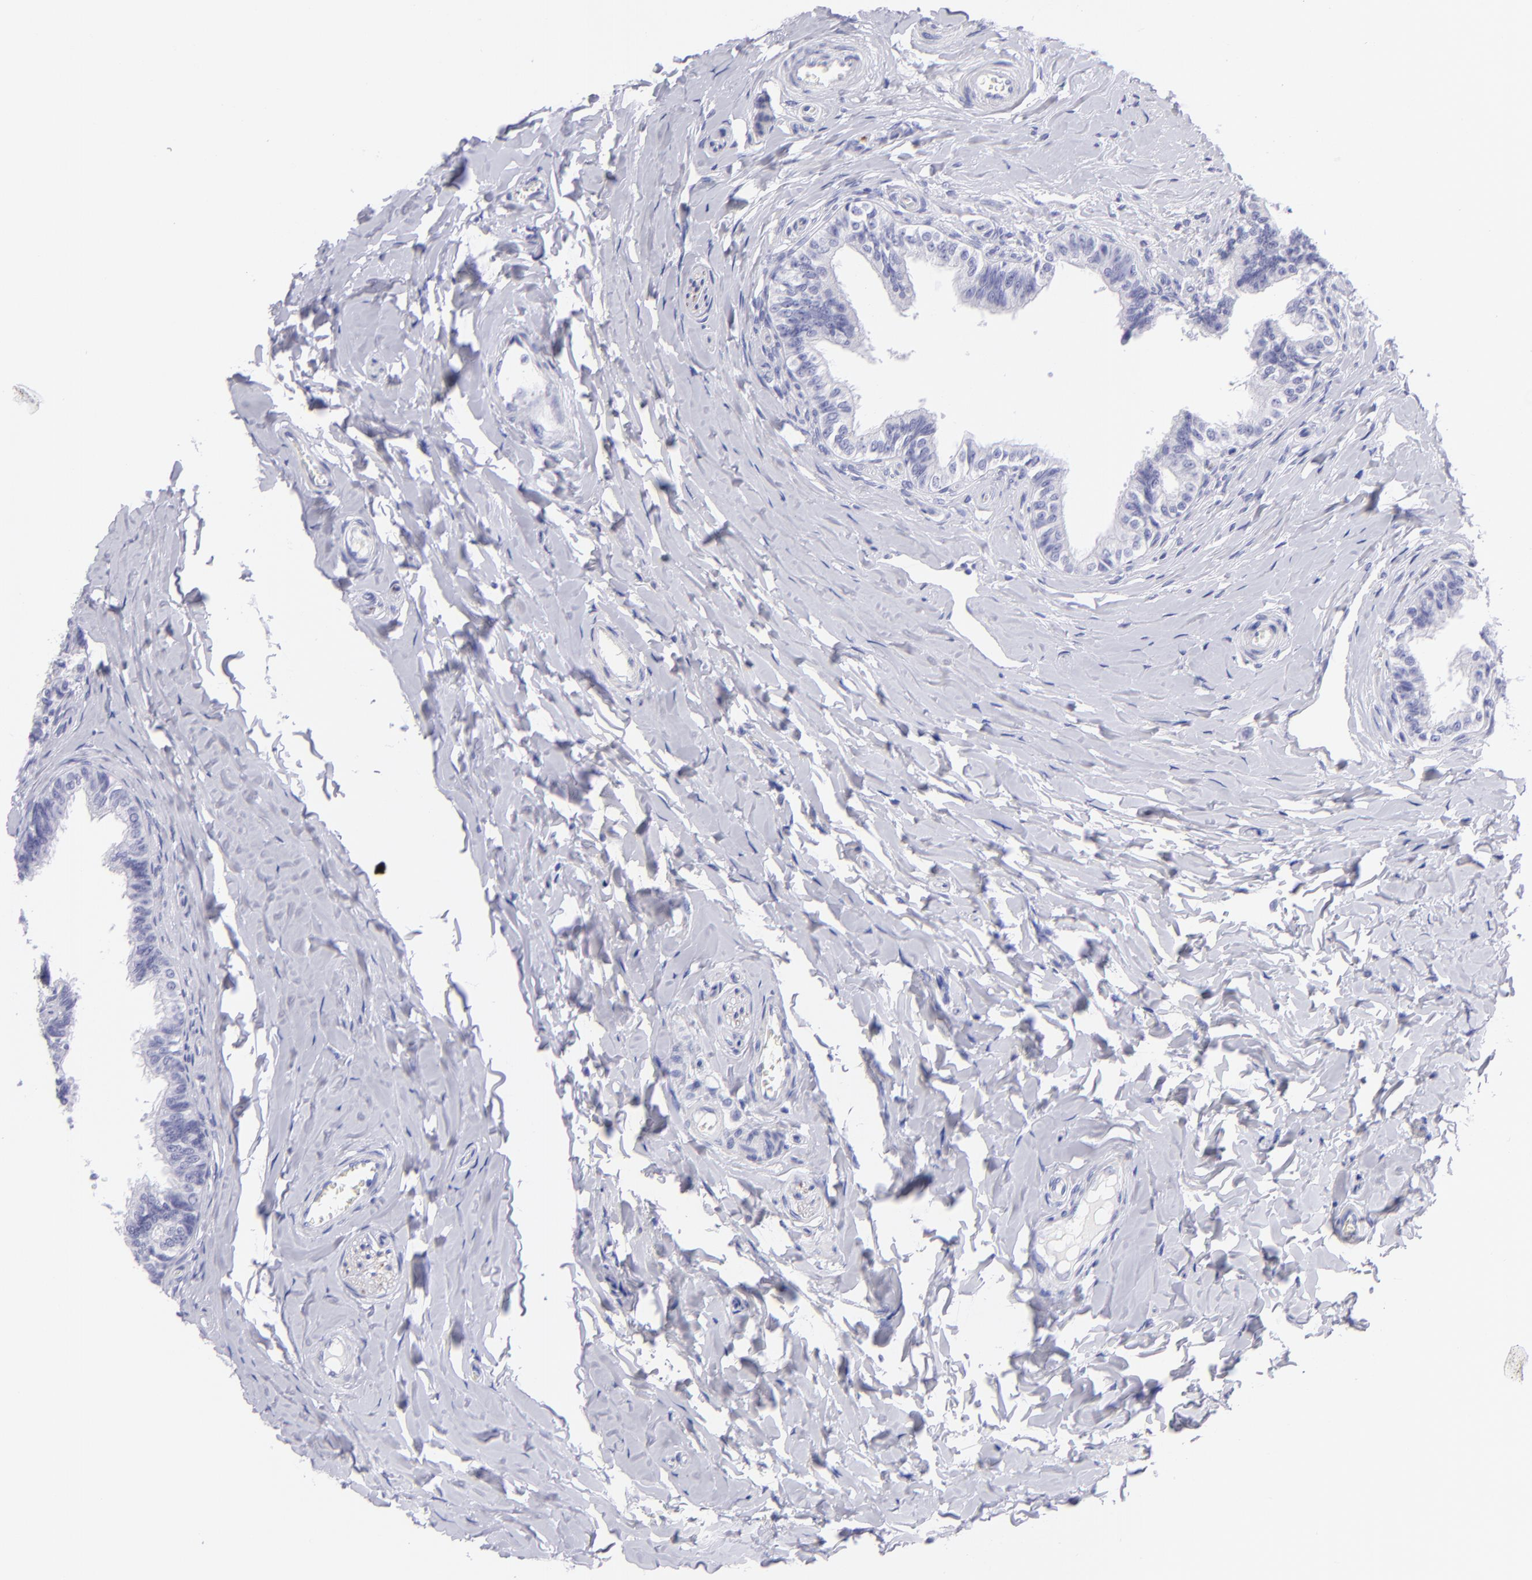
{"staining": {"intensity": "negative", "quantity": "none", "location": "none"}, "tissue": "epididymis", "cell_type": "Glandular cells", "image_type": "normal", "snomed": [{"axis": "morphology", "description": "Normal tissue, NOS"}, {"axis": "topography", "description": "Soft tissue"}, {"axis": "topography", "description": "Epididymis"}], "caption": "IHC of normal human epididymis demonstrates no expression in glandular cells.", "gene": "CNP", "patient": {"sex": "male", "age": 26}}